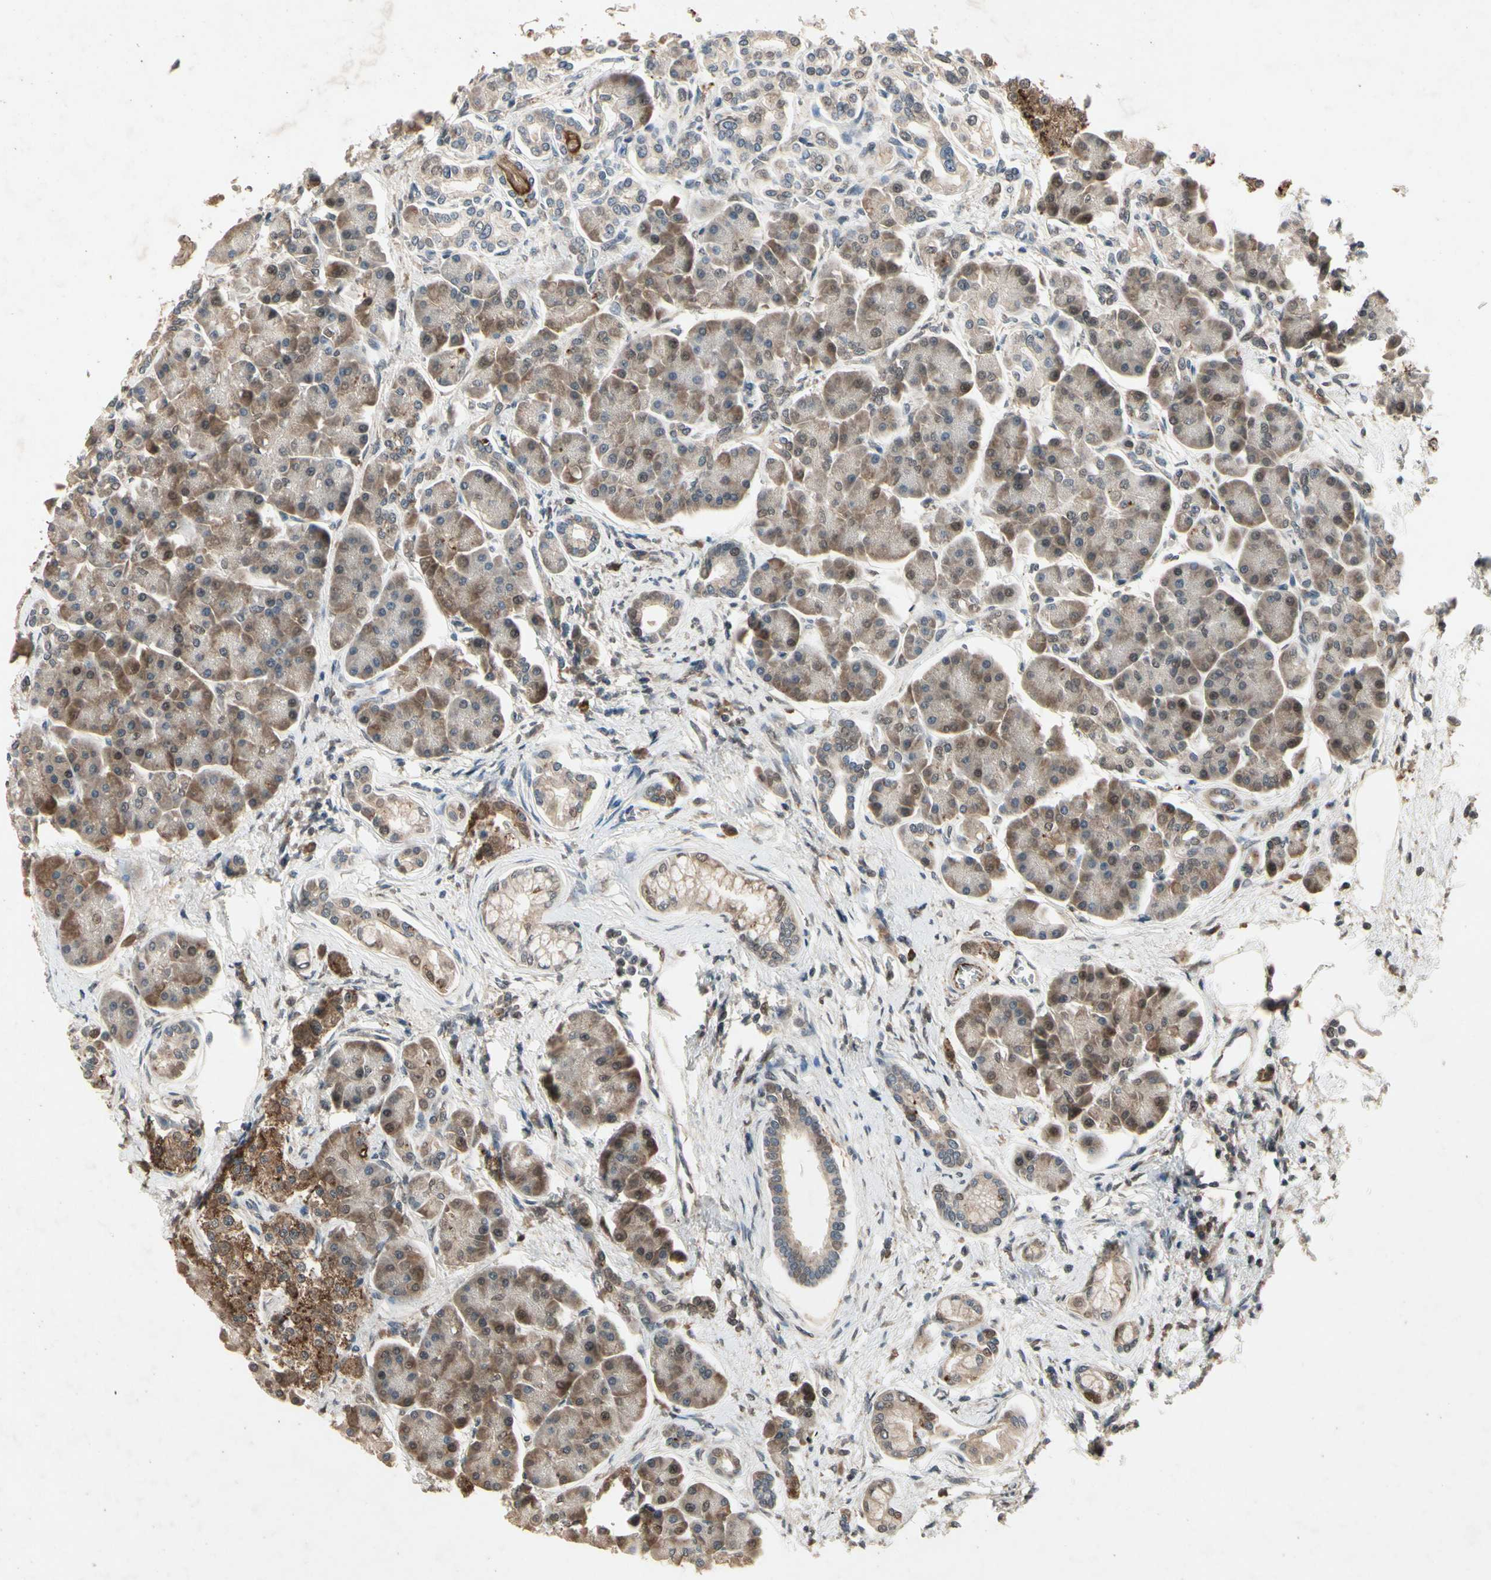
{"staining": {"intensity": "moderate", "quantity": ">75%", "location": "cytoplasmic/membranous"}, "tissue": "pancreas", "cell_type": "Exocrine glandular cells", "image_type": "normal", "snomed": [{"axis": "morphology", "description": "Normal tissue, NOS"}, {"axis": "topography", "description": "Pancreas"}], "caption": "Immunohistochemistry (IHC) photomicrograph of normal pancreas stained for a protein (brown), which exhibits medium levels of moderate cytoplasmic/membranous positivity in about >75% of exocrine glandular cells.", "gene": "DPY19L3", "patient": {"sex": "female", "age": 70}}